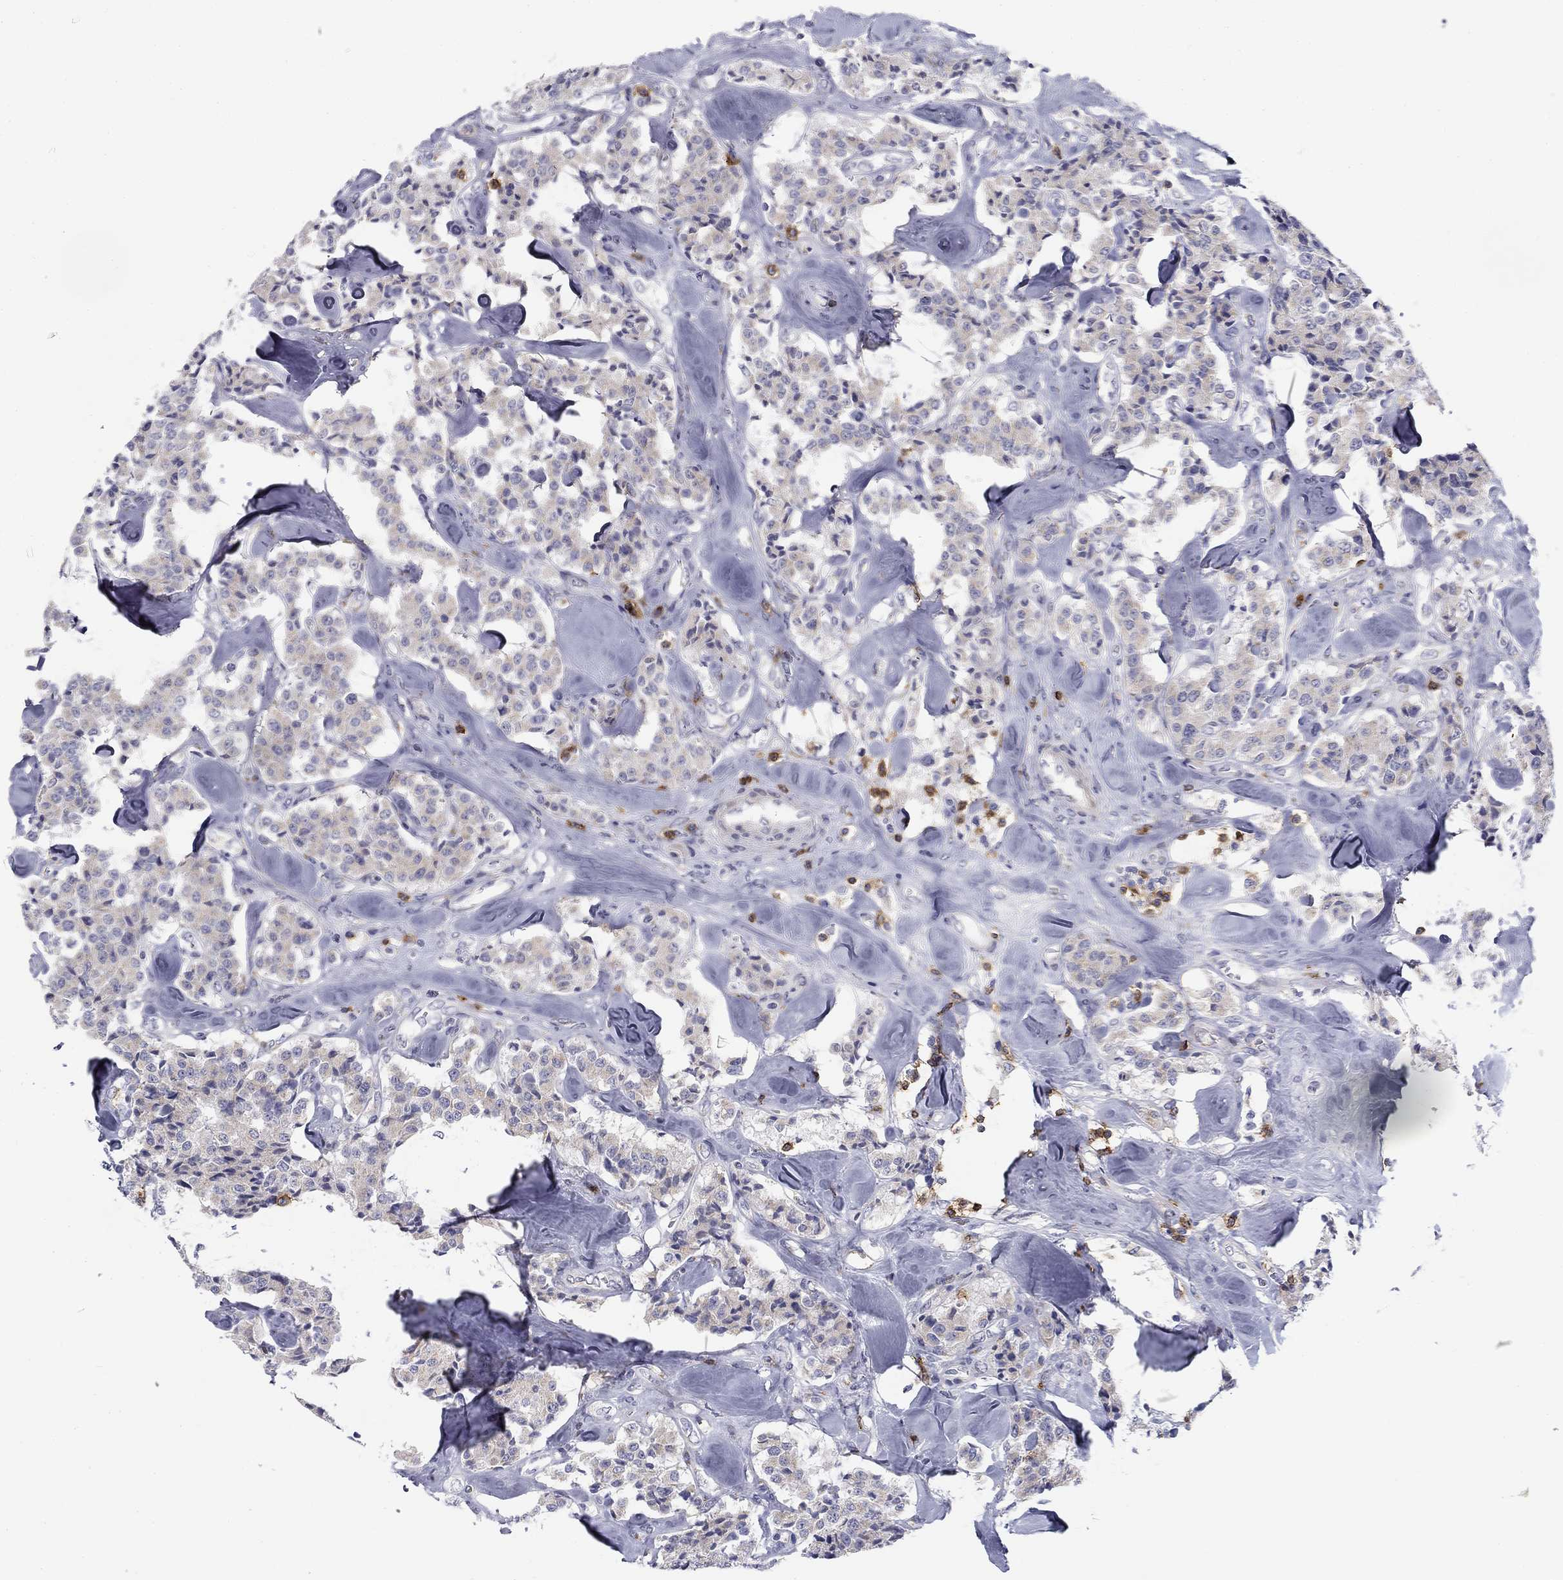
{"staining": {"intensity": "negative", "quantity": "none", "location": "none"}, "tissue": "carcinoid", "cell_type": "Tumor cells", "image_type": "cancer", "snomed": [{"axis": "morphology", "description": "Carcinoid, malignant, NOS"}, {"axis": "topography", "description": "Pancreas"}], "caption": "Human carcinoid stained for a protein using immunohistochemistry (IHC) shows no staining in tumor cells.", "gene": "TRAT1", "patient": {"sex": "male", "age": 41}}